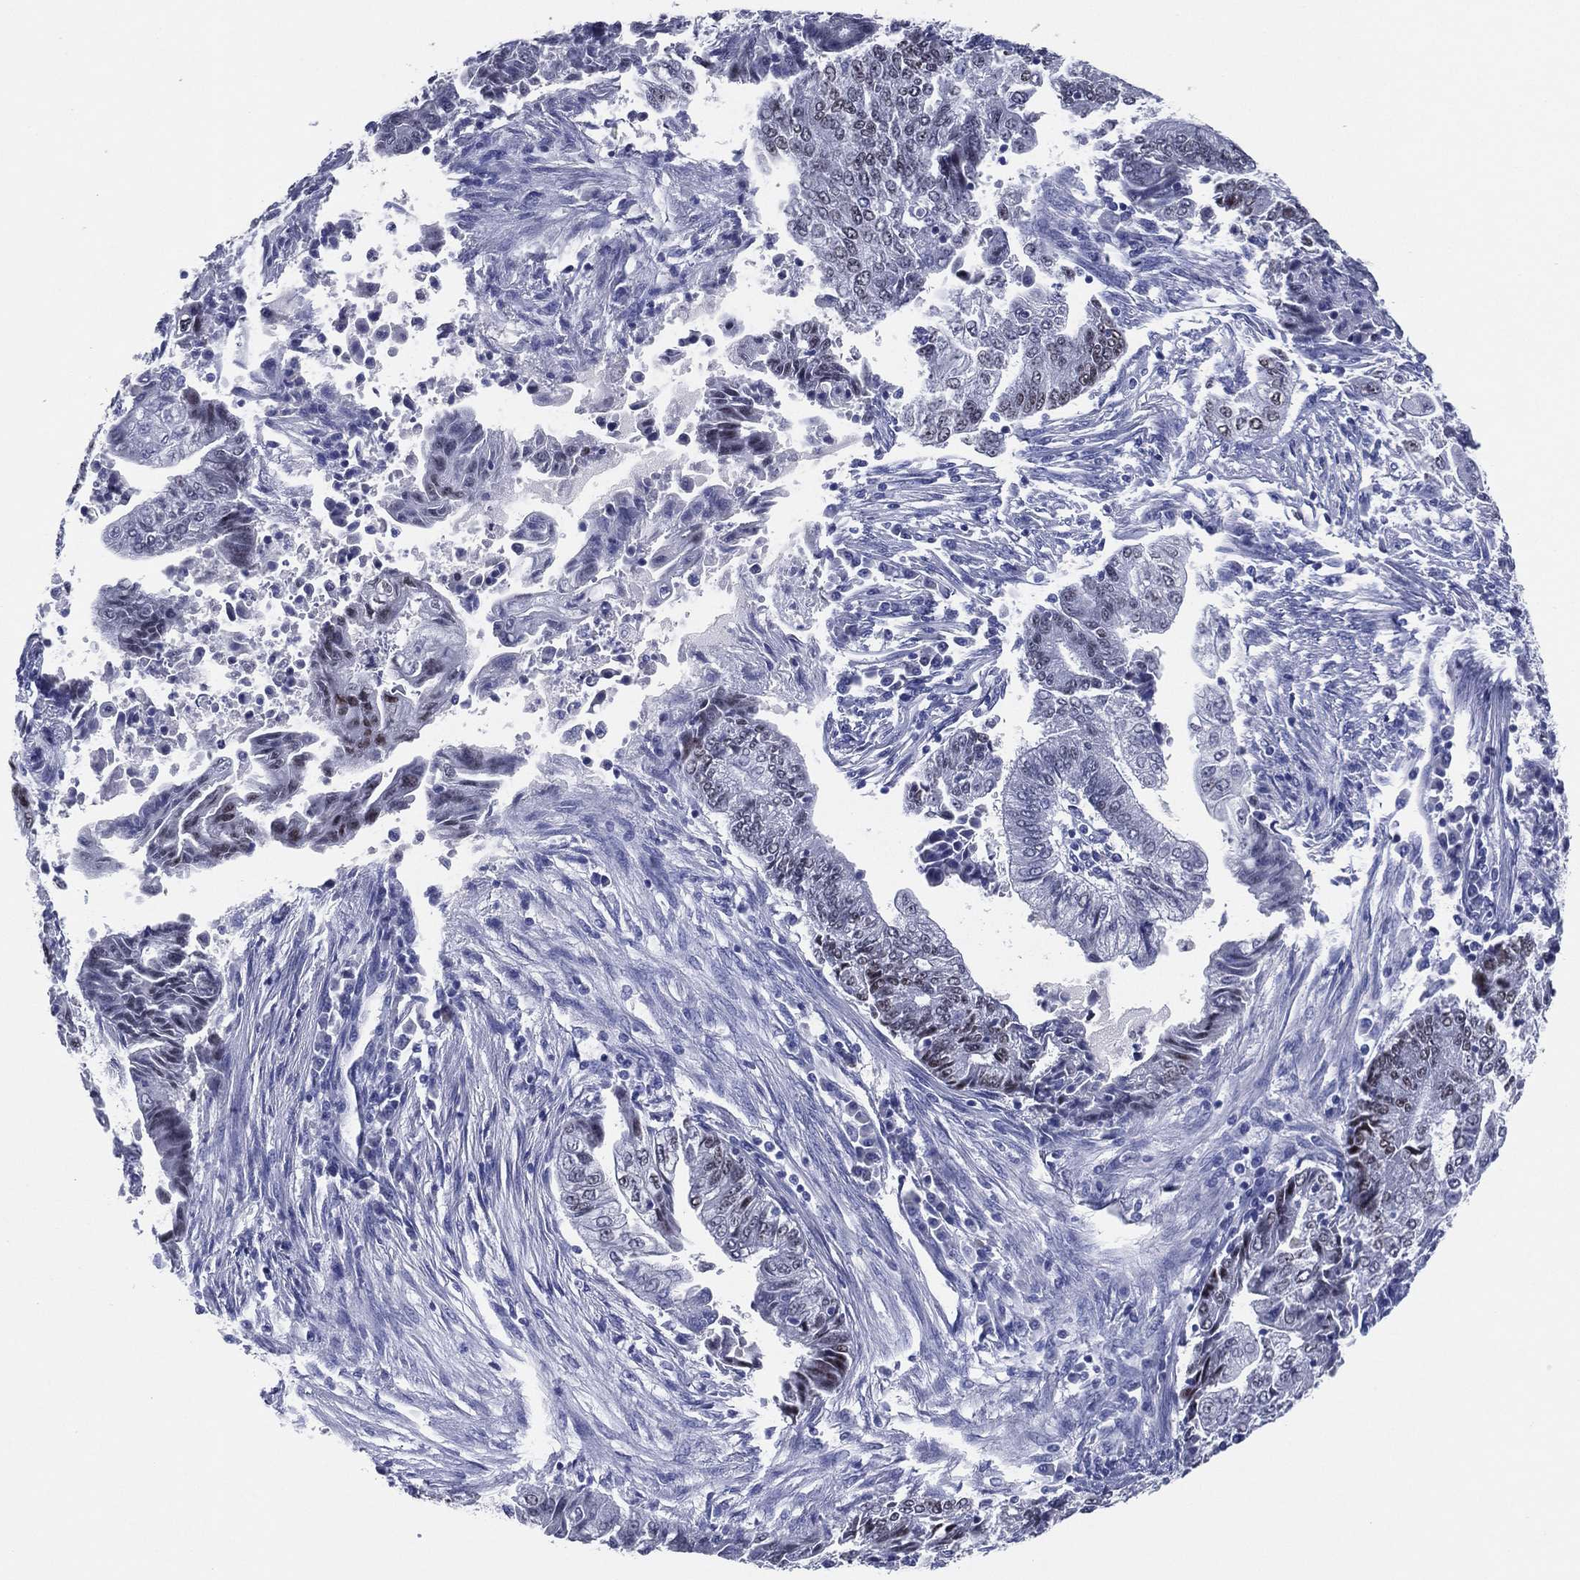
{"staining": {"intensity": "negative", "quantity": "none", "location": "none"}, "tissue": "endometrial cancer", "cell_type": "Tumor cells", "image_type": "cancer", "snomed": [{"axis": "morphology", "description": "Adenocarcinoma, NOS"}, {"axis": "topography", "description": "Uterus"}, {"axis": "topography", "description": "Endometrium"}], "caption": "IHC image of neoplastic tissue: human endometrial cancer stained with DAB reveals no significant protein positivity in tumor cells.", "gene": "TFAP2A", "patient": {"sex": "female", "age": 54}}